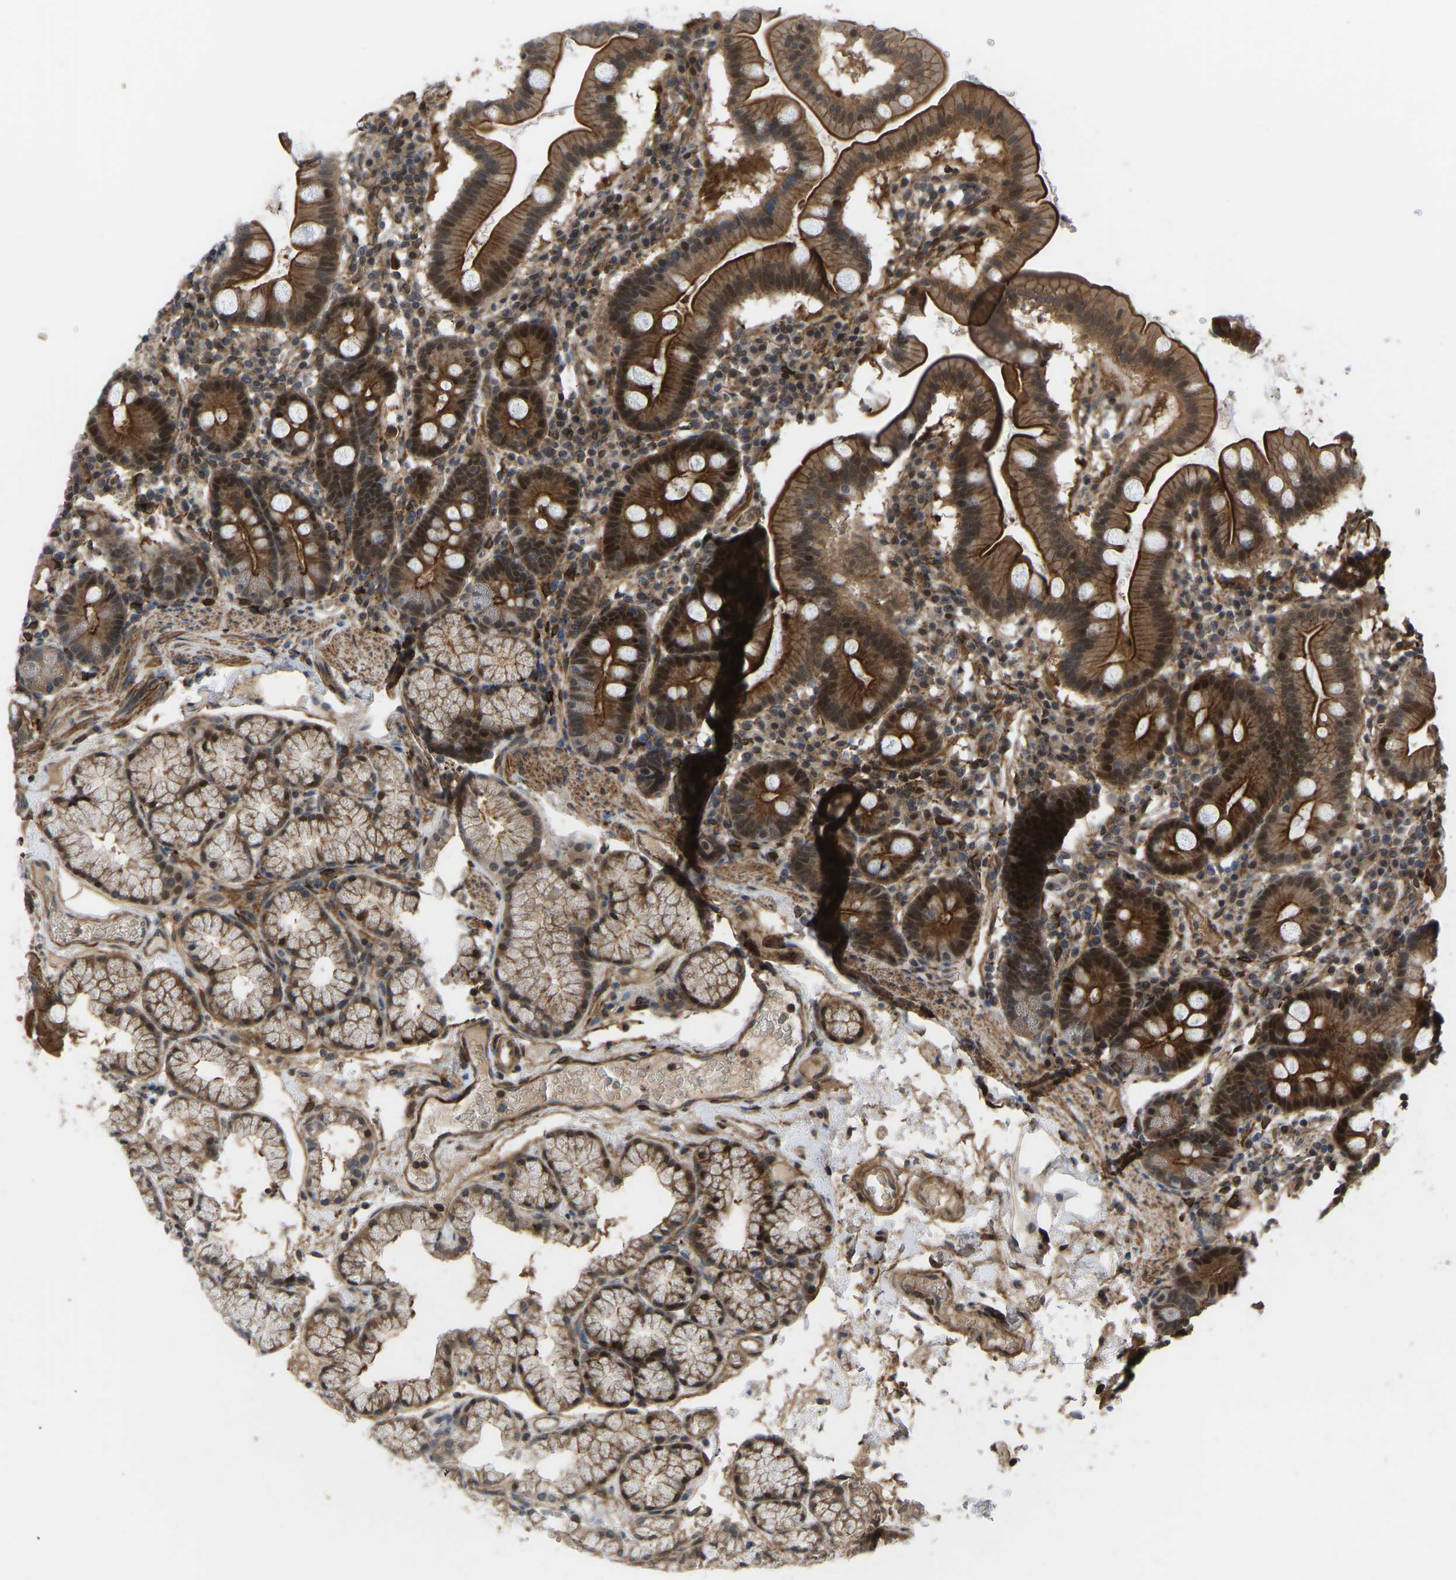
{"staining": {"intensity": "strong", "quantity": ">75%", "location": "cytoplasmic/membranous,nuclear"}, "tissue": "duodenum", "cell_type": "Glandular cells", "image_type": "normal", "snomed": [{"axis": "morphology", "description": "Normal tissue, NOS"}, {"axis": "topography", "description": "Duodenum"}], "caption": "About >75% of glandular cells in normal human duodenum show strong cytoplasmic/membranous,nuclear protein positivity as visualized by brown immunohistochemical staining.", "gene": "CYP7B1", "patient": {"sex": "male", "age": 50}}